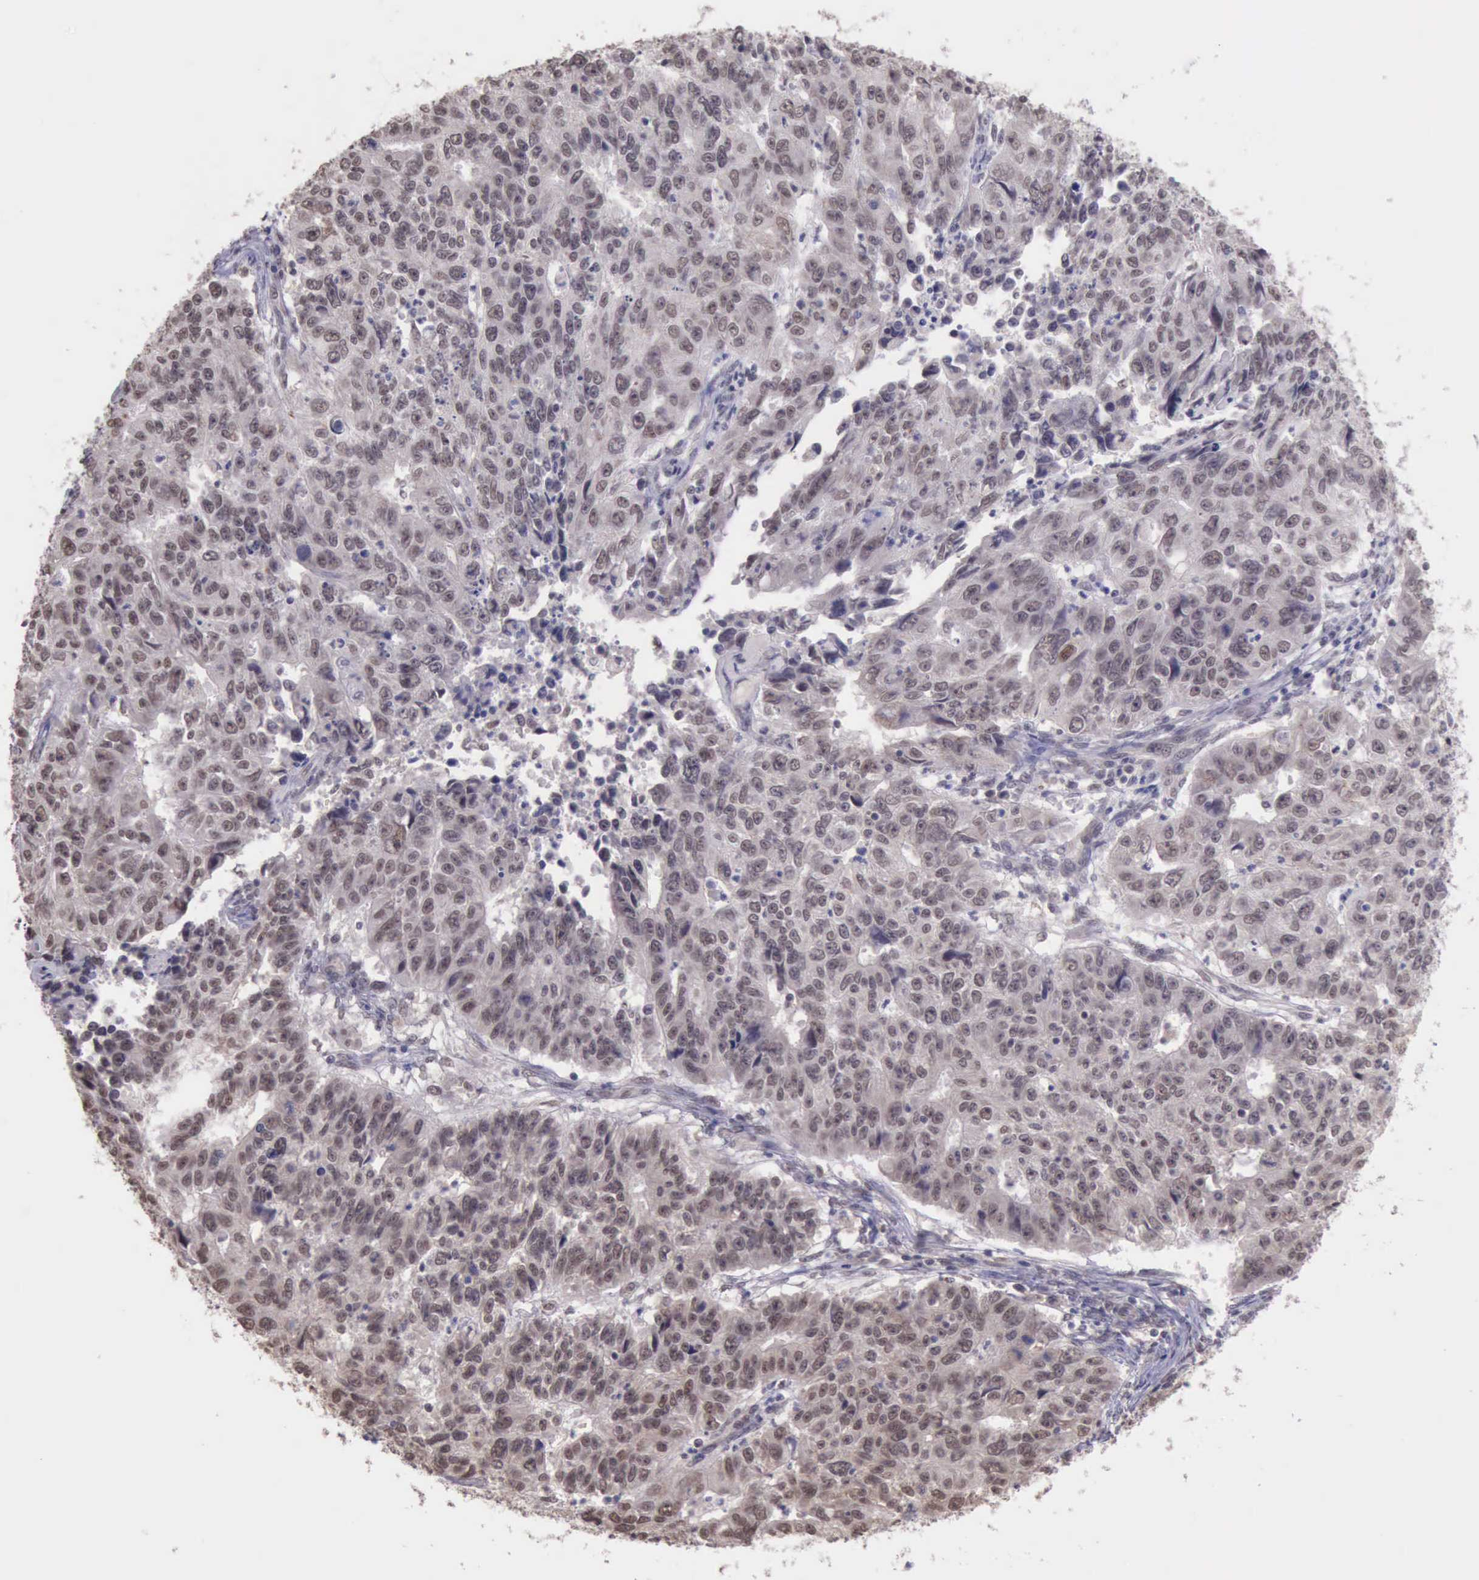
{"staining": {"intensity": "moderate", "quantity": ">75%", "location": "nuclear"}, "tissue": "endometrial cancer", "cell_type": "Tumor cells", "image_type": "cancer", "snomed": [{"axis": "morphology", "description": "Adenocarcinoma, NOS"}, {"axis": "topography", "description": "Endometrium"}], "caption": "High-power microscopy captured an immunohistochemistry (IHC) histopathology image of endometrial adenocarcinoma, revealing moderate nuclear positivity in approximately >75% of tumor cells.", "gene": "PRPF39", "patient": {"sex": "female", "age": 42}}